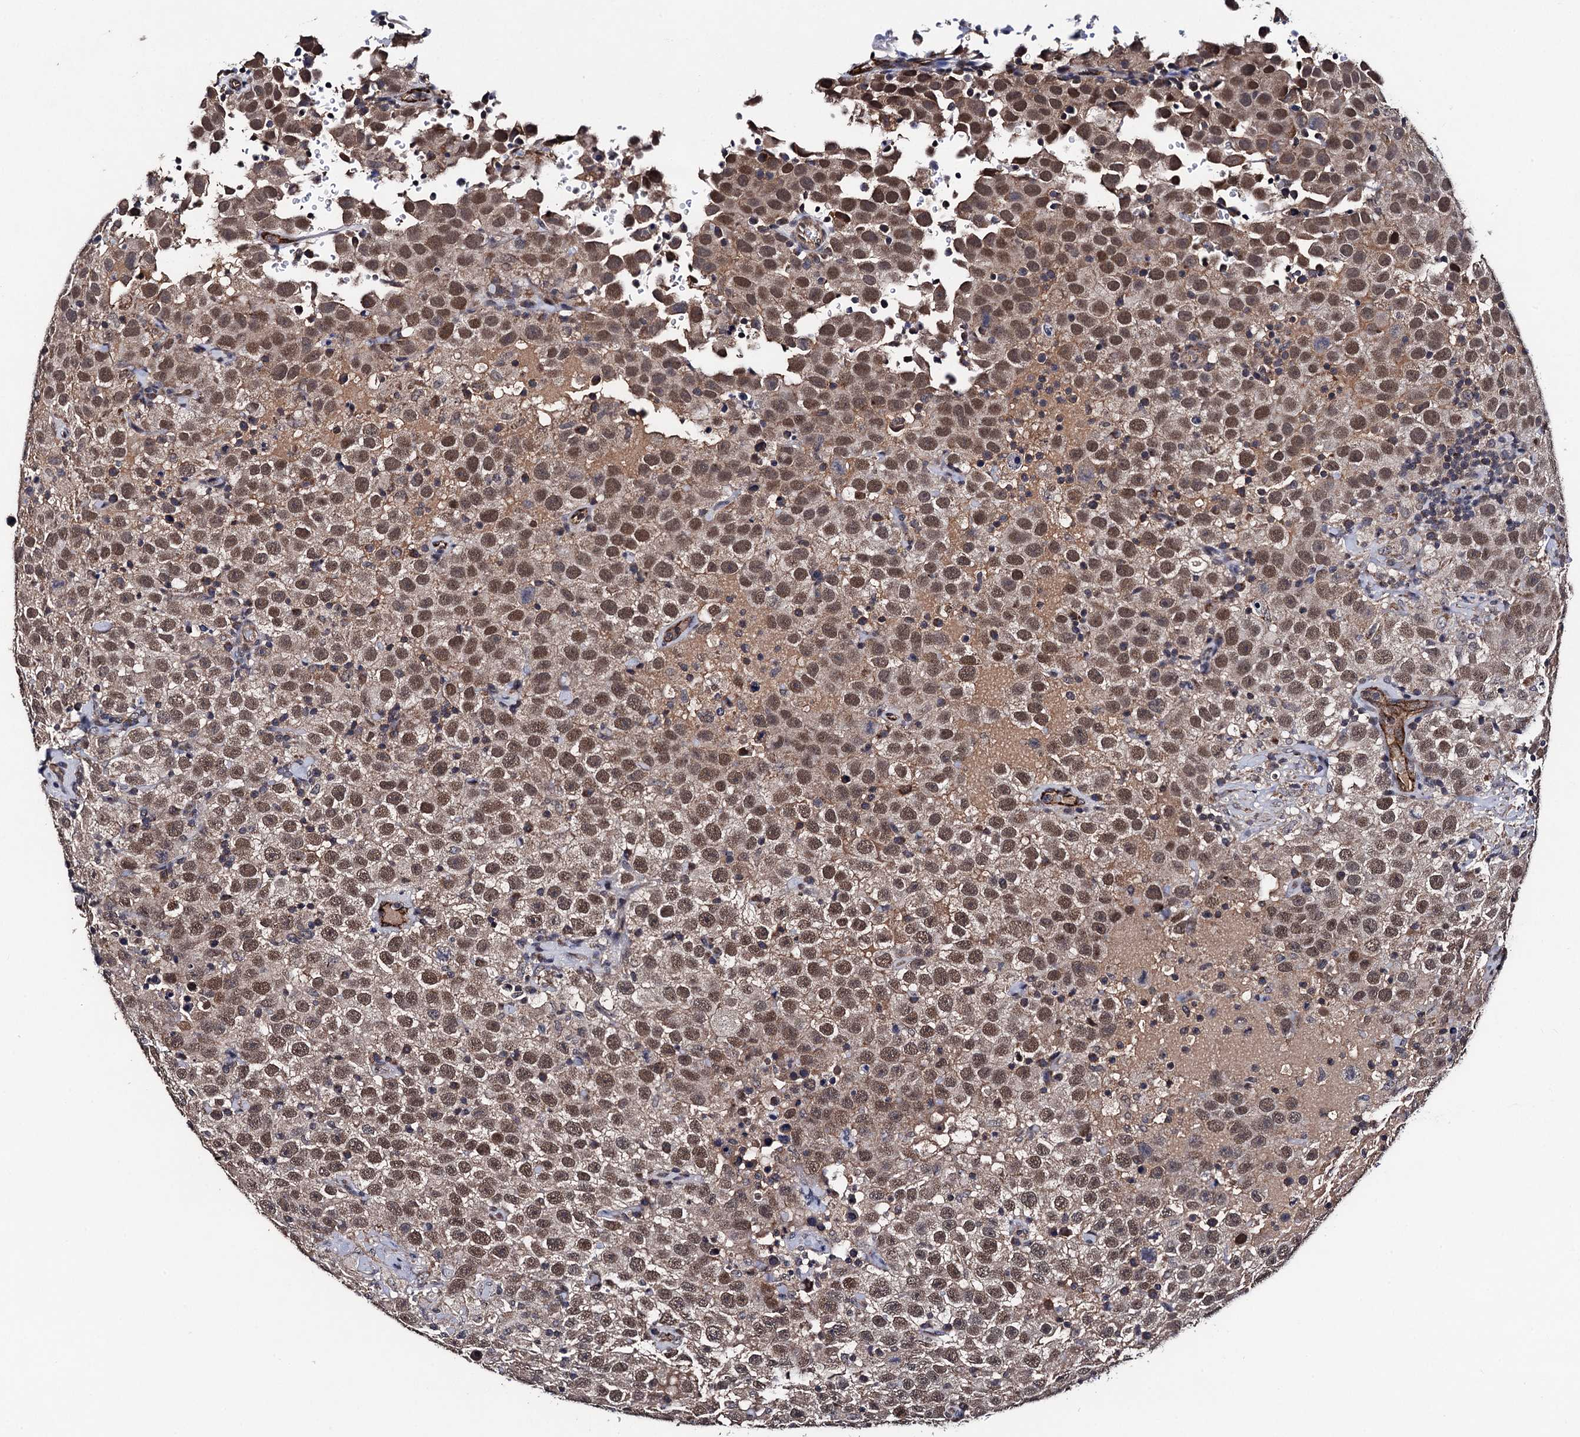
{"staining": {"intensity": "moderate", "quantity": ">75%", "location": "nuclear"}, "tissue": "testis cancer", "cell_type": "Tumor cells", "image_type": "cancer", "snomed": [{"axis": "morphology", "description": "Seminoma, NOS"}, {"axis": "topography", "description": "Testis"}], "caption": "Protein staining reveals moderate nuclear expression in approximately >75% of tumor cells in testis cancer (seminoma). (Stains: DAB in brown, nuclei in blue, Microscopy: brightfield microscopy at high magnification).", "gene": "PPTC7", "patient": {"sex": "male", "age": 41}}